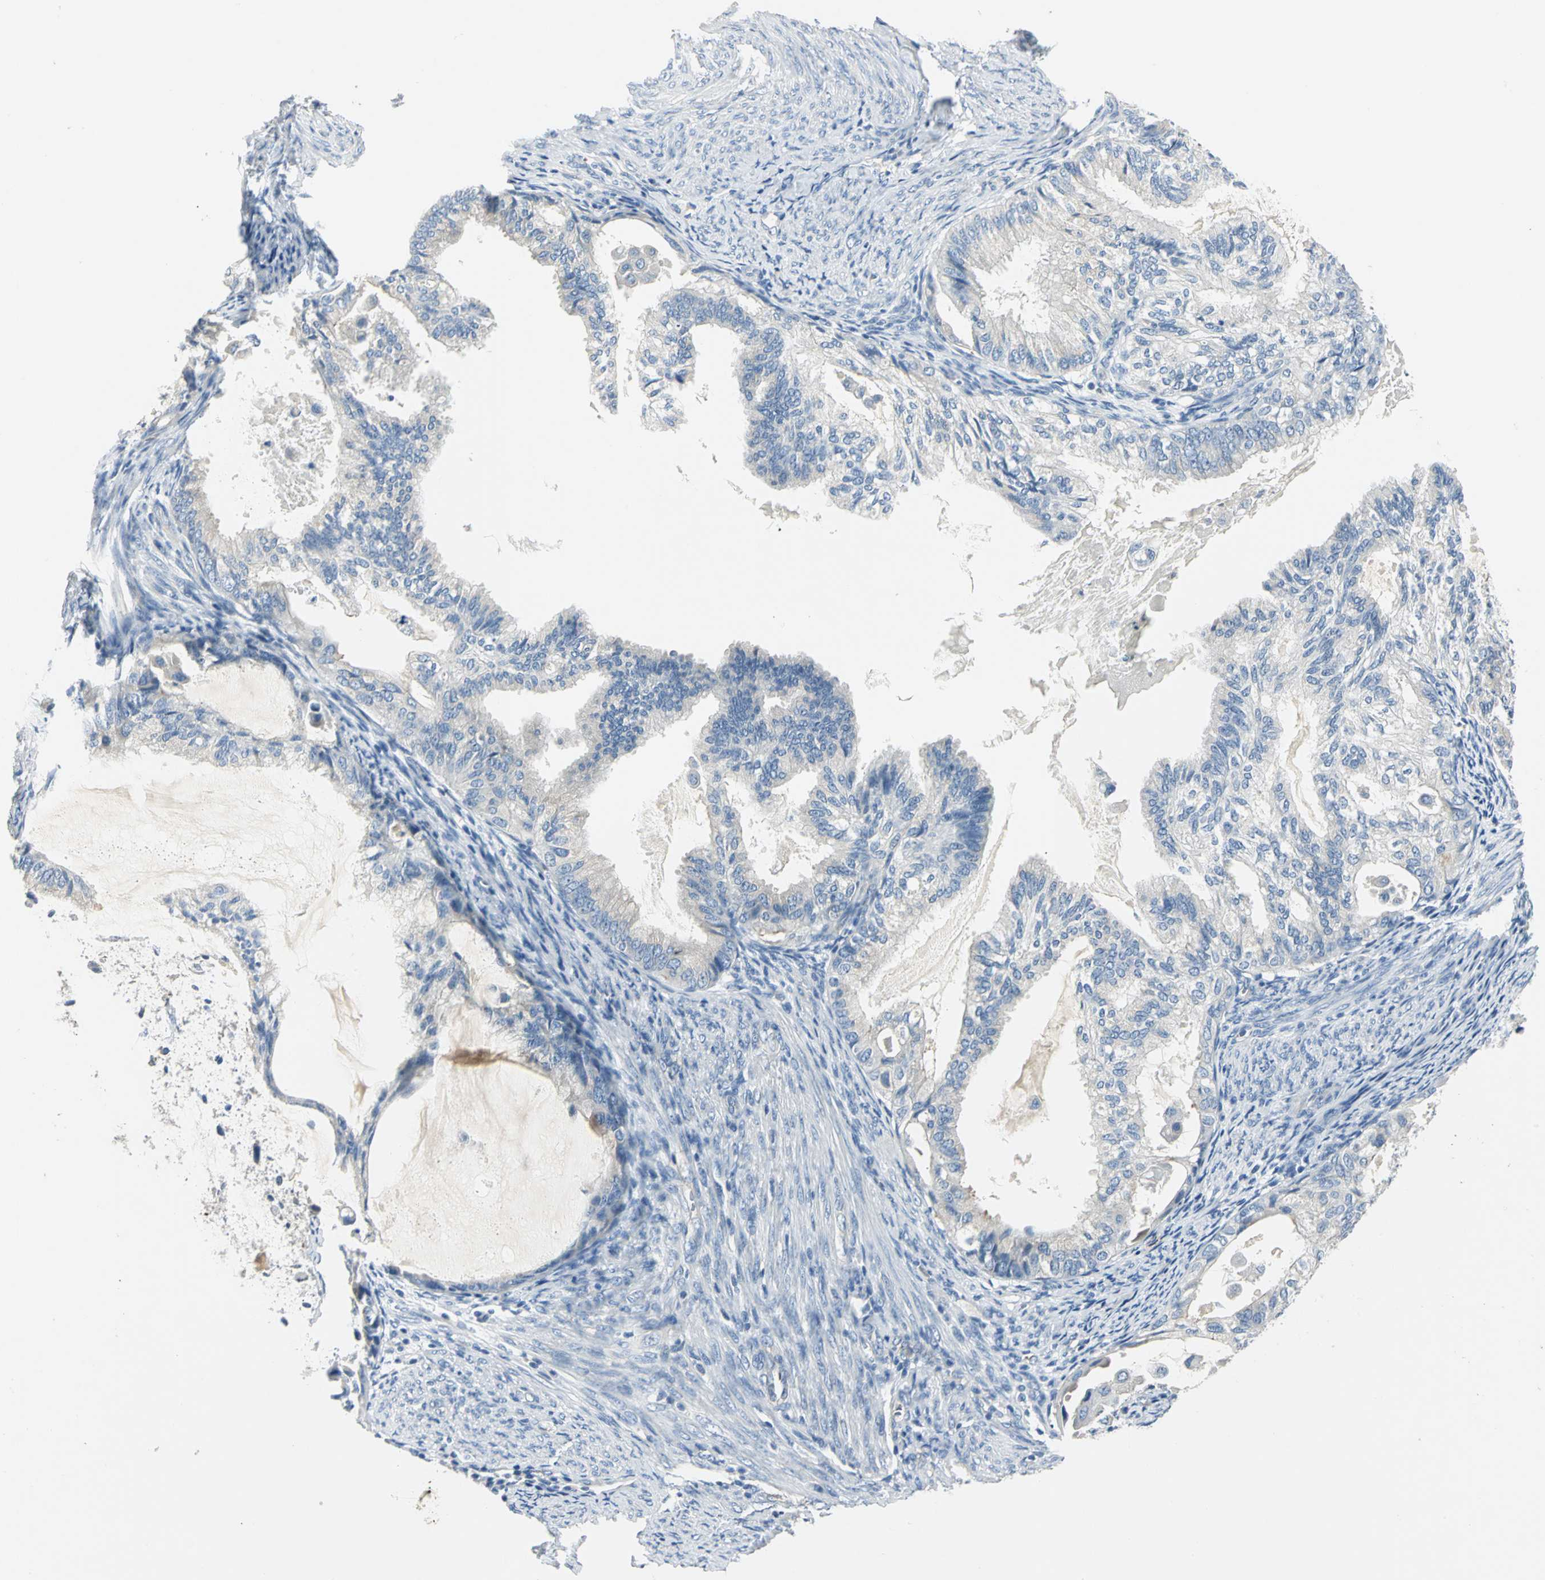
{"staining": {"intensity": "negative", "quantity": "none", "location": "none"}, "tissue": "cervical cancer", "cell_type": "Tumor cells", "image_type": "cancer", "snomed": [{"axis": "morphology", "description": "Normal tissue, NOS"}, {"axis": "morphology", "description": "Adenocarcinoma, NOS"}, {"axis": "topography", "description": "Cervix"}, {"axis": "topography", "description": "Endometrium"}], "caption": "Tumor cells show no significant expression in cervical adenocarcinoma. The staining is performed using DAB (3,3'-diaminobenzidine) brown chromogen with nuclei counter-stained in using hematoxylin.", "gene": "RIPOR1", "patient": {"sex": "female", "age": 86}}